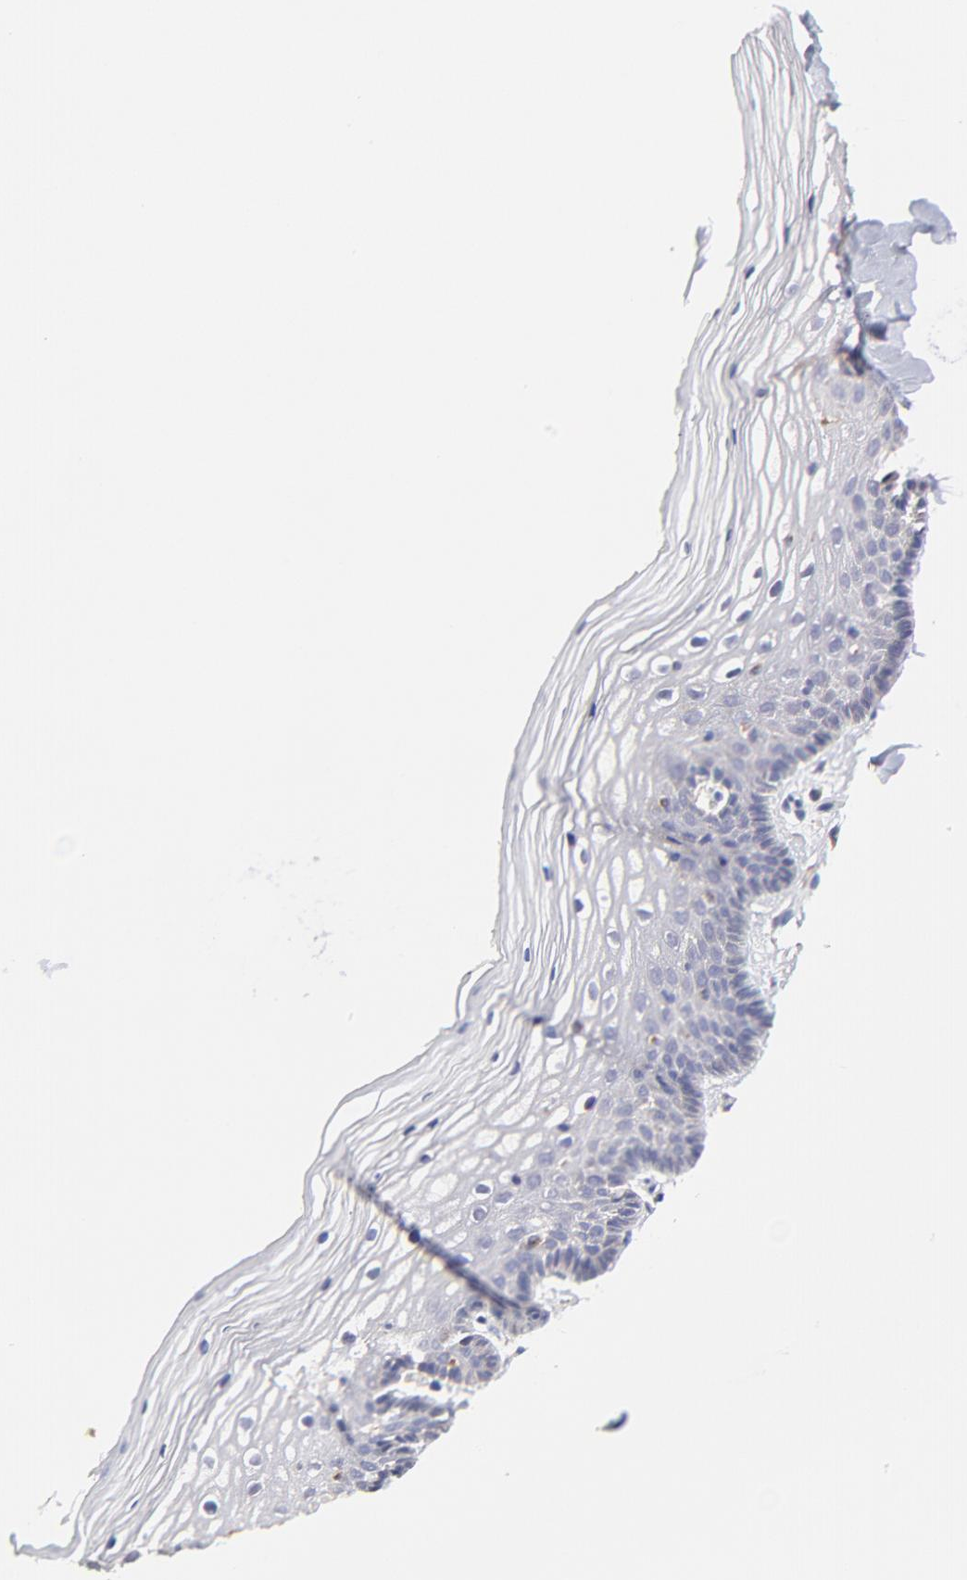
{"staining": {"intensity": "weak", "quantity": "<25%", "location": "cytoplasmic/membranous"}, "tissue": "vagina", "cell_type": "Squamous epithelial cells", "image_type": "normal", "snomed": [{"axis": "morphology", "description": "Normal tissue, NOS"}, {"axis": "topography", "description": "Vagina"}], "caption": "Histopathology image shows no protein staining in squamous epithelial cells of benign vagina. (DAB immunohistochemistry visualized using brightfield microscopy, high magnification).", "gene": "GCSAM", "patient": {"sex": "female", "age": 46}}